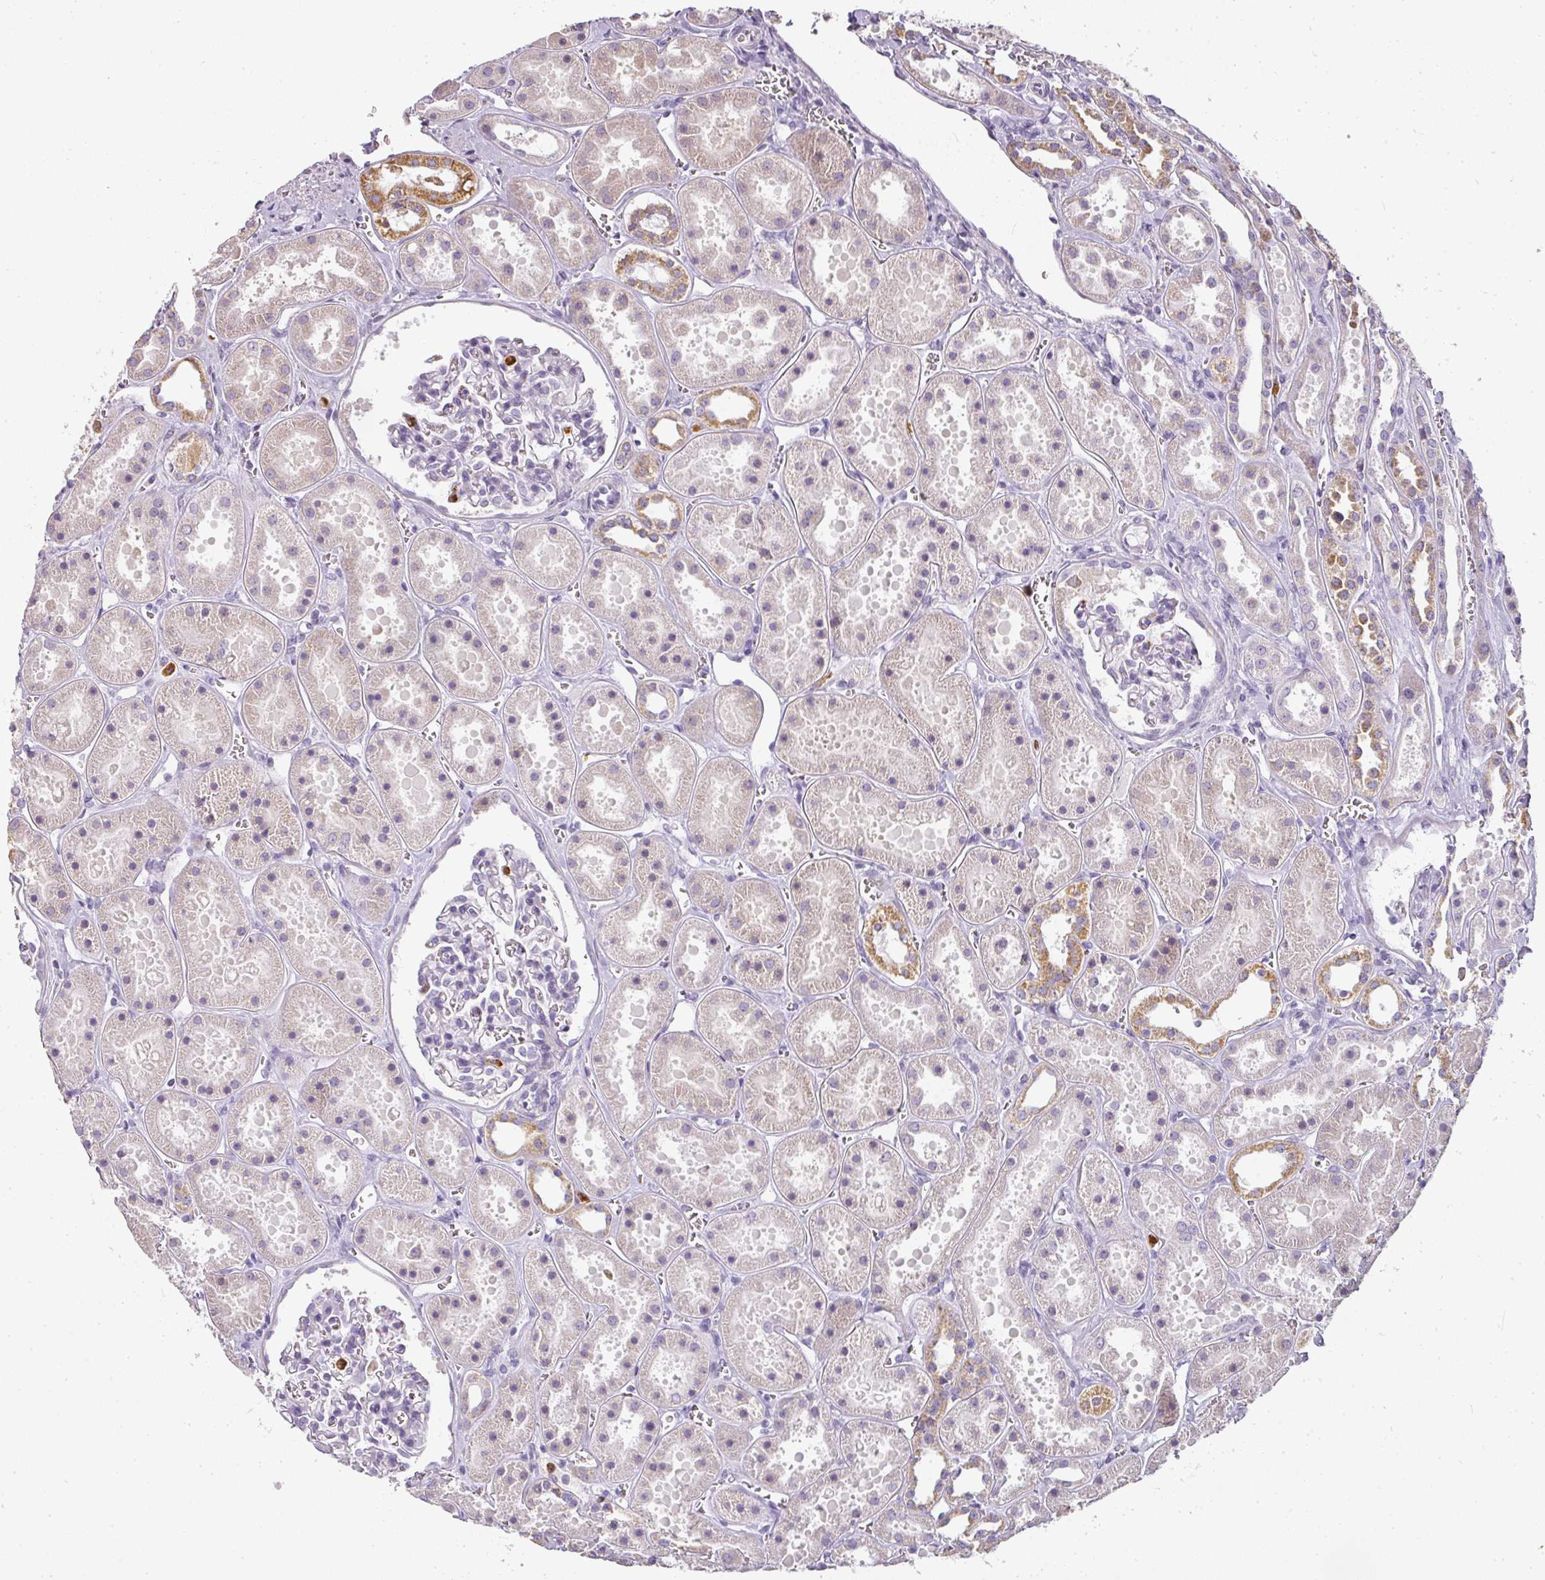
{"staining": {"intensity": "negative", "quantity": "none", "location": "none"}, "tissue": "kidney", "cell_type": "Cells in glomeruli", "image_type": "normal", "snomed": [{"axis": "morphology", "description": "Normal tissue, NOS"}, {"axis": "topography", "description": "Kidney"}], "caption": "Image shows no protein positivity in cells in glomeruli of benign kidney.", "gene": "CAMP", "patient": {"sex": "female", "age": 41}}